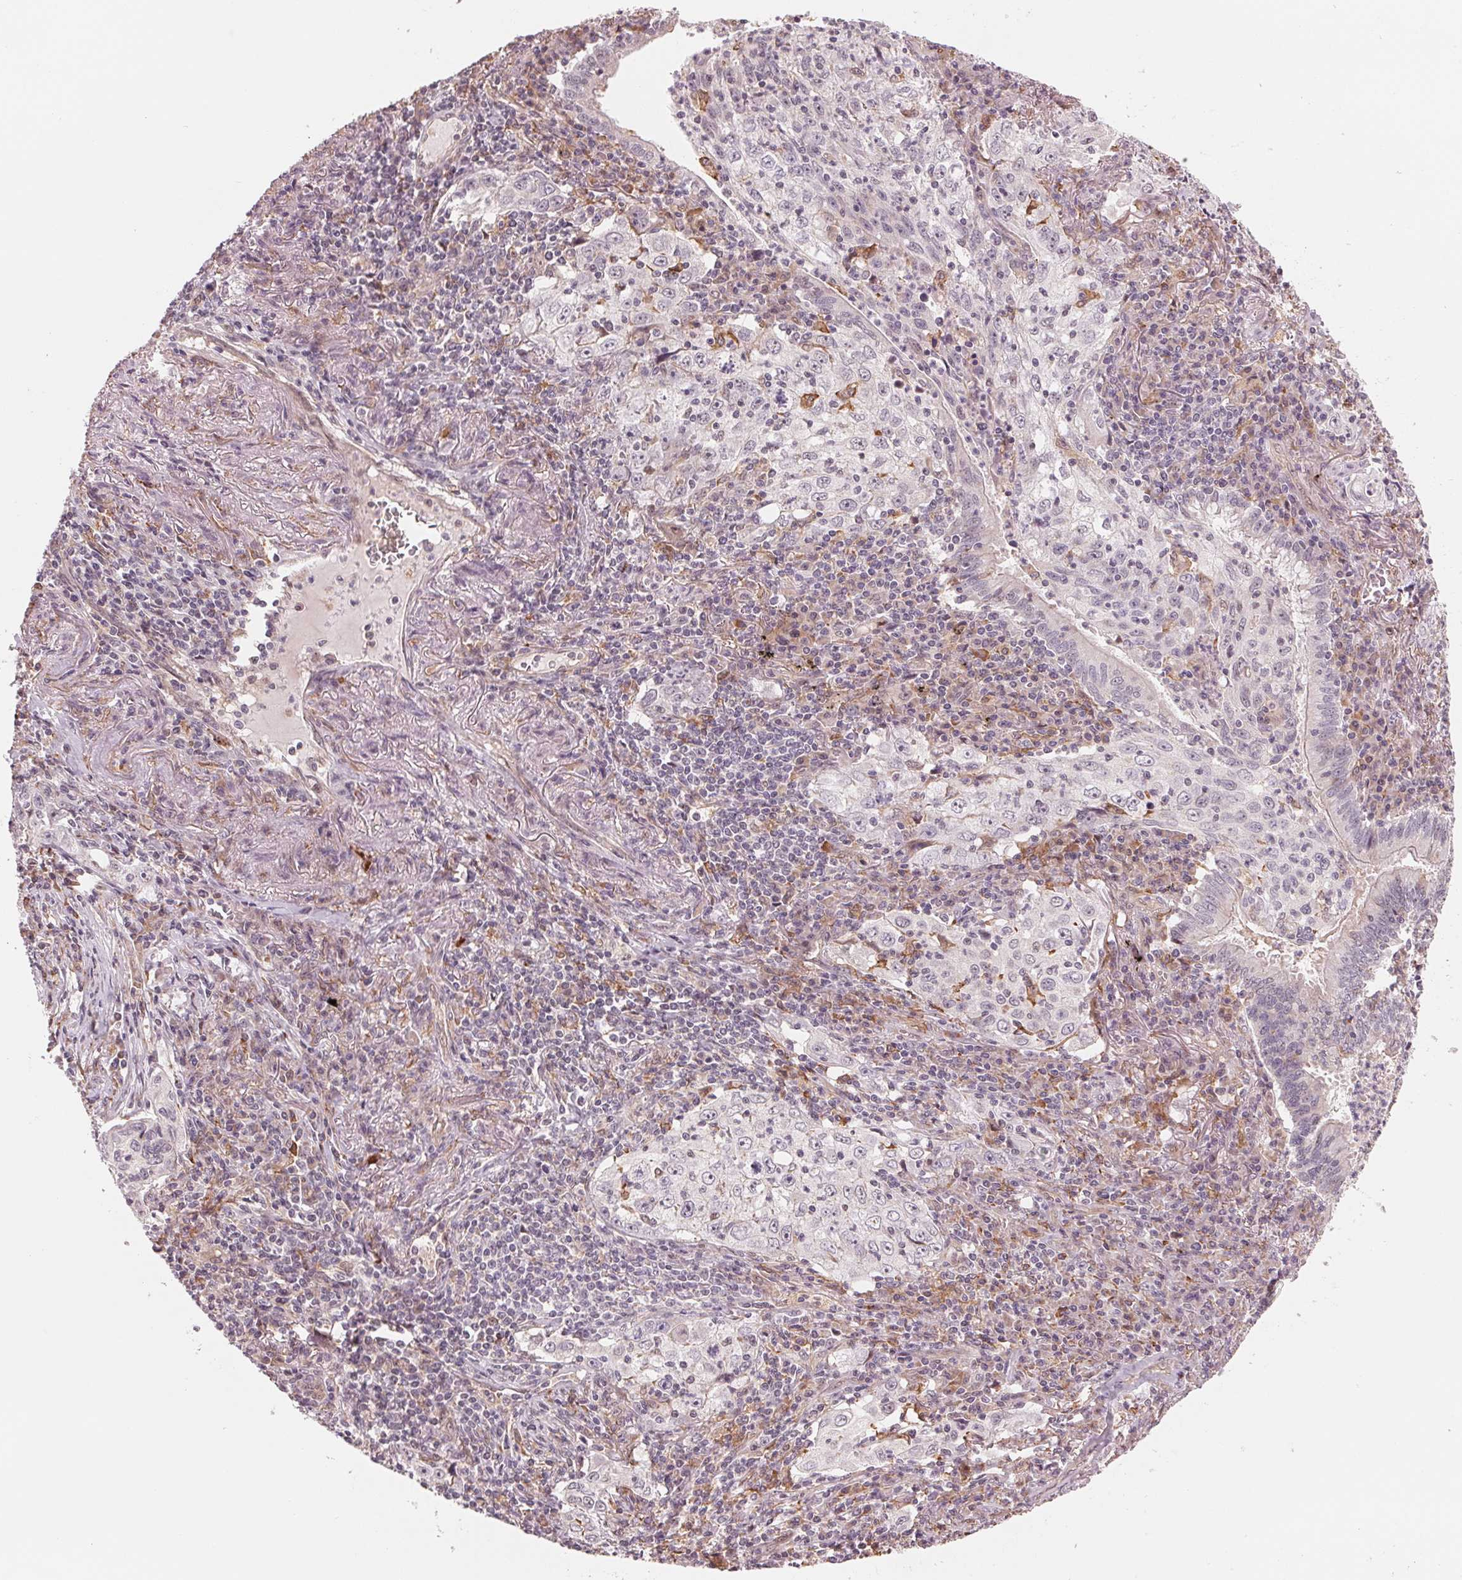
{"staining": {"intensity": "negative", "quantity": "none", "location": "none"}, "tissue": "lung cancer", "cell_type": "Tumor cells", "image_type": "cancer", "snomed": [{"axis": "morphology", "description": "Squamous cell carcinoma, NOS"}, {"axis": "topography", "description": "Lung"}], "caption": "Lung squamous cell carcinoma was stained to show a protein in brown. There is no significant positivity in tumor cells. Nuclei are stained in blue.", "gene": "IL9R", "patient": {"sex": "male", "age": 71}}